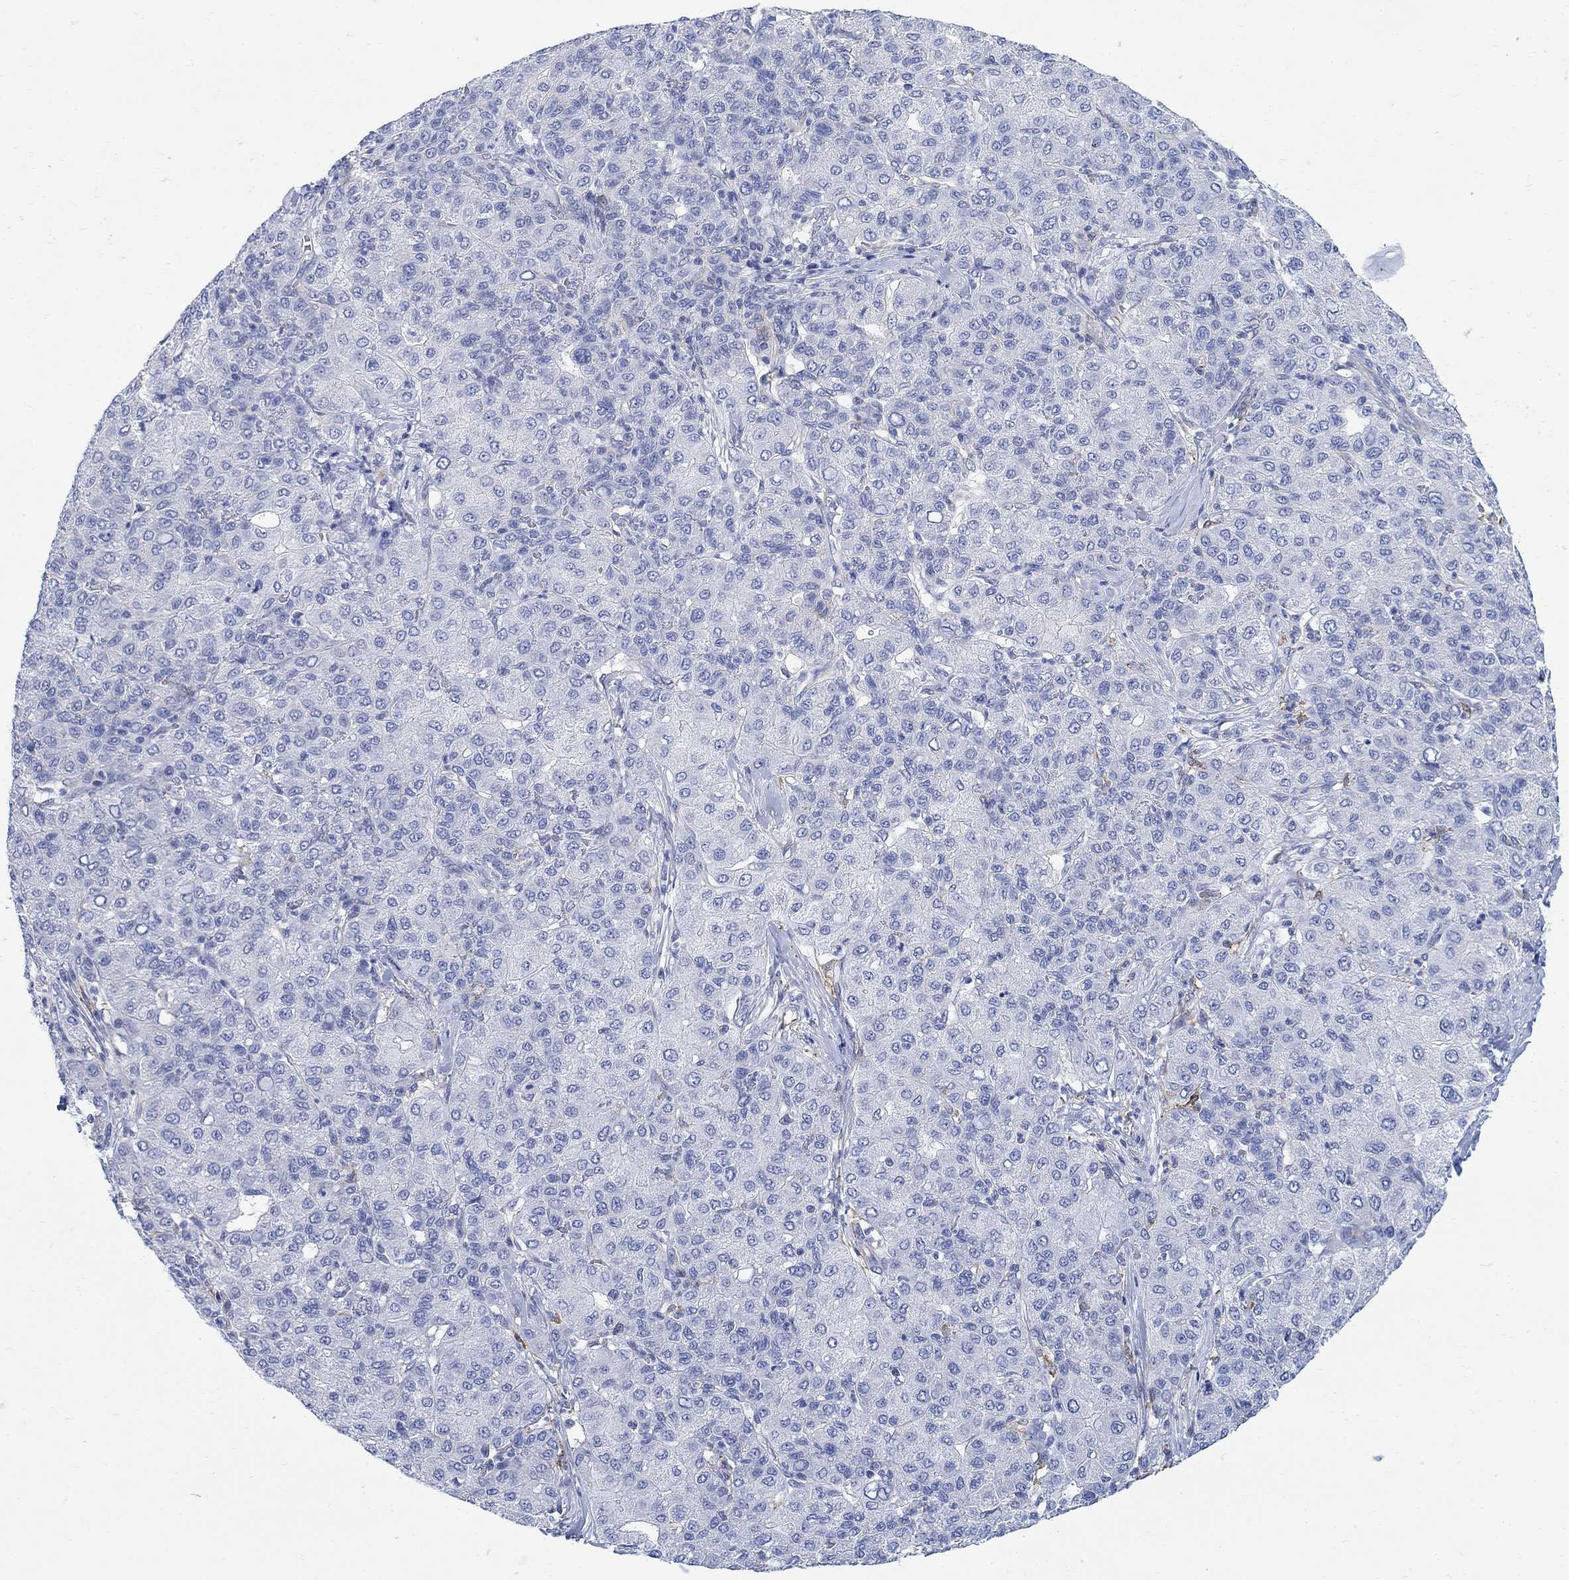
{"staining": {"intensity": "negative", "quantity": "none", "location": "none"}, "tissue": "liver cancer", "cell_type": "Tumor cells", "image_type": "cancer", "snomed": [{"axis": "morphology", "description": "Carcinoma, Hepatocellular, NOS"}, {"axis": "topography", "description": "Liver"}], "caption": "High power microscopy photomicrograph of an IHC micrograph of liver cancer (hepatocellular carcinoma), revealing no significant expression in tumor cells.", "gene": "PHF21B", "patient": {"sex": "male", "age": 65}}